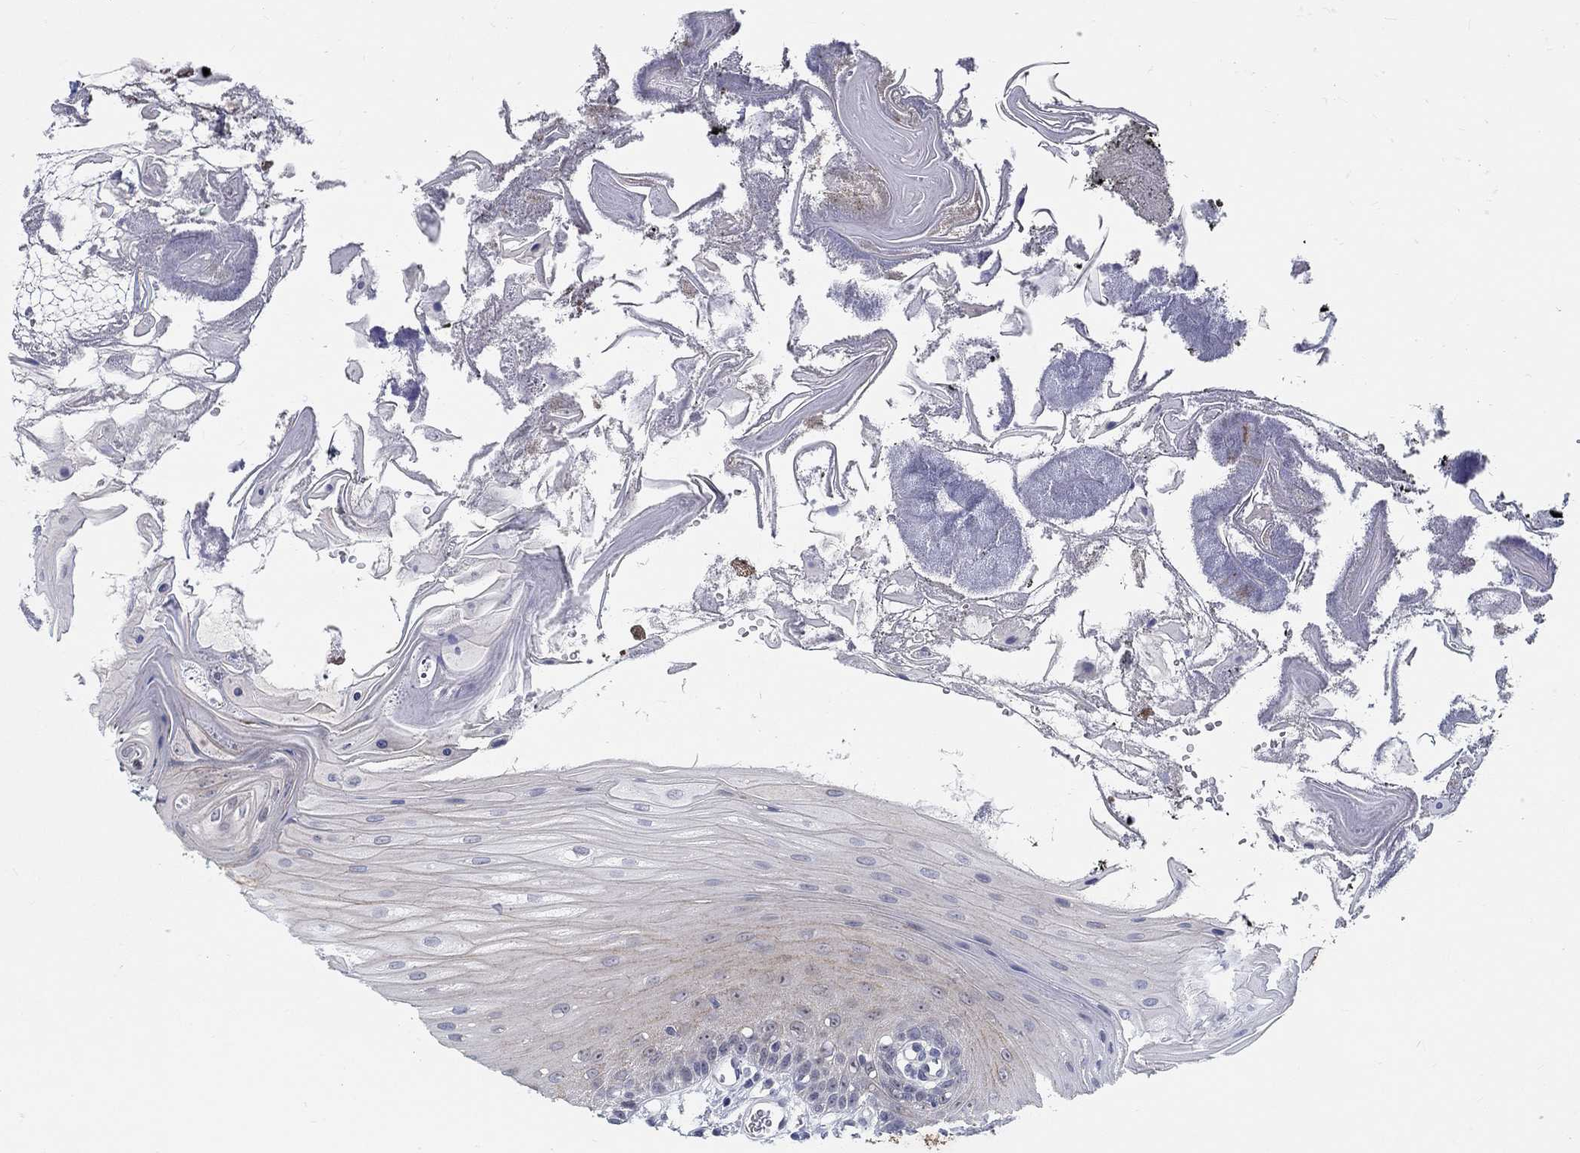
{"staining": {"intensity": "weak", "quantity": "<25%", "location": "cytoplasmic/membranous"}, "tissue": "oral mucosa", "cell_type": "Squamous epithelial cells", "image_type": "normal", "snomed": [{"axis": "morphology", "description": "Normal tissue, NOS"}, {"axis": "morphology", "description": "Squamous cell carcinoma, NOS"}, {"axis": "topography", "description": "Oral tissue"}, {"axis": "topography", "description": "Head-Neck"}], "caption": "This is a photomicrograph of immunohistochemistry staining of normal oral mucosa, which shows no expression in squamous epithelial cells. The staining was performed using DAB (3,3'-diaminobenzidine) to visualize the protein expression in brown, while the nuclei were stained in blue with hematoxylin (Magnification: 20x).", "gene": "SMIM18", "patient": {"sex": "male", "age": 69}}